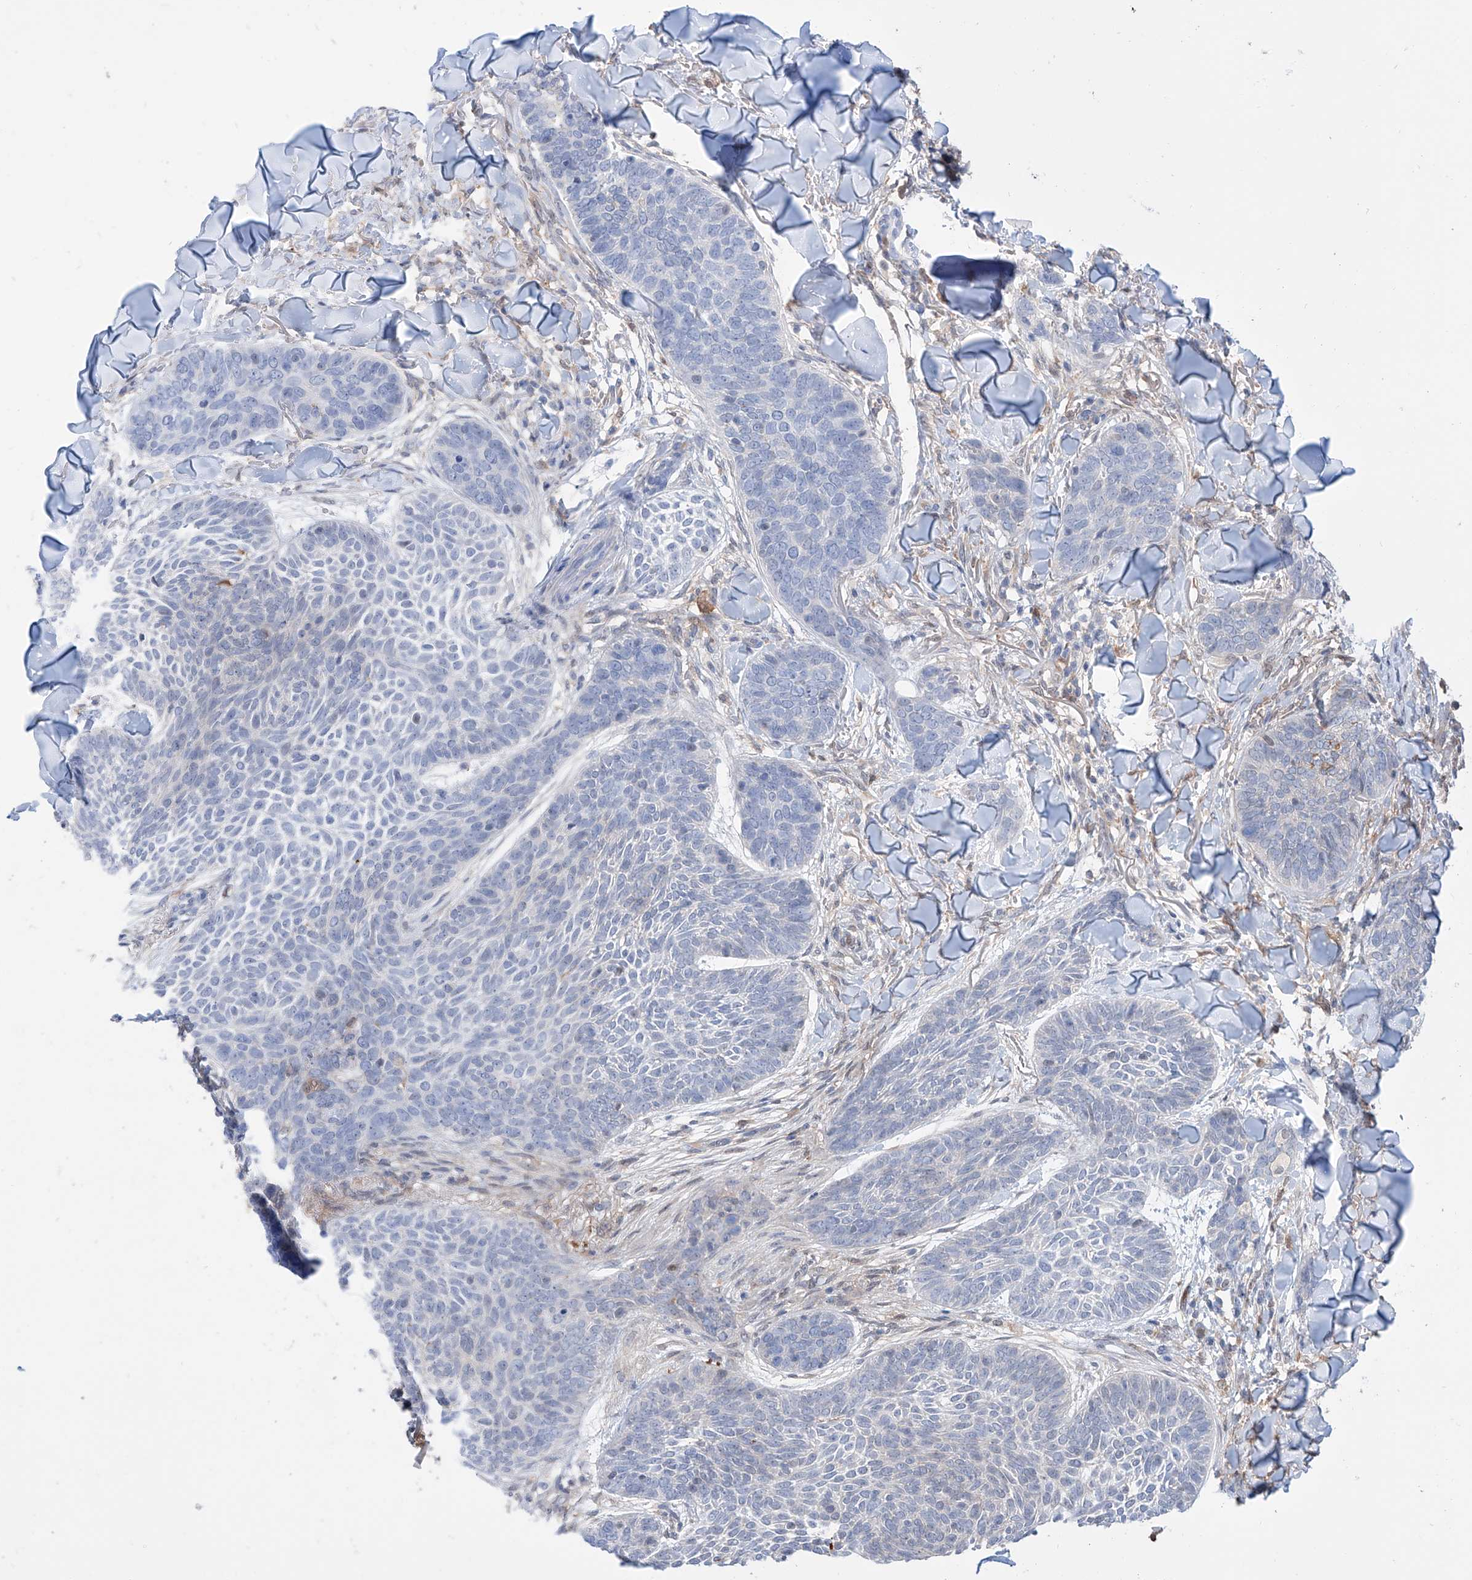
{"staining": {"intensity": "negative", "quantity": "none", "location": "none"}, "tissue": "skin cancer", "cell_type": "Tumor cells", "image_type": "cancer", "snomed": [{"axis": "morphology", "description": "Basal cell carcinoma"}, {"axis": "topography", "description": "Skin"}], "caption": "An image of human skin cancer (basal cell carcinoma) is negative for staining in tumor cells.", "gene": "PDXK", "patient": {"sex": "male", "age": 85}}